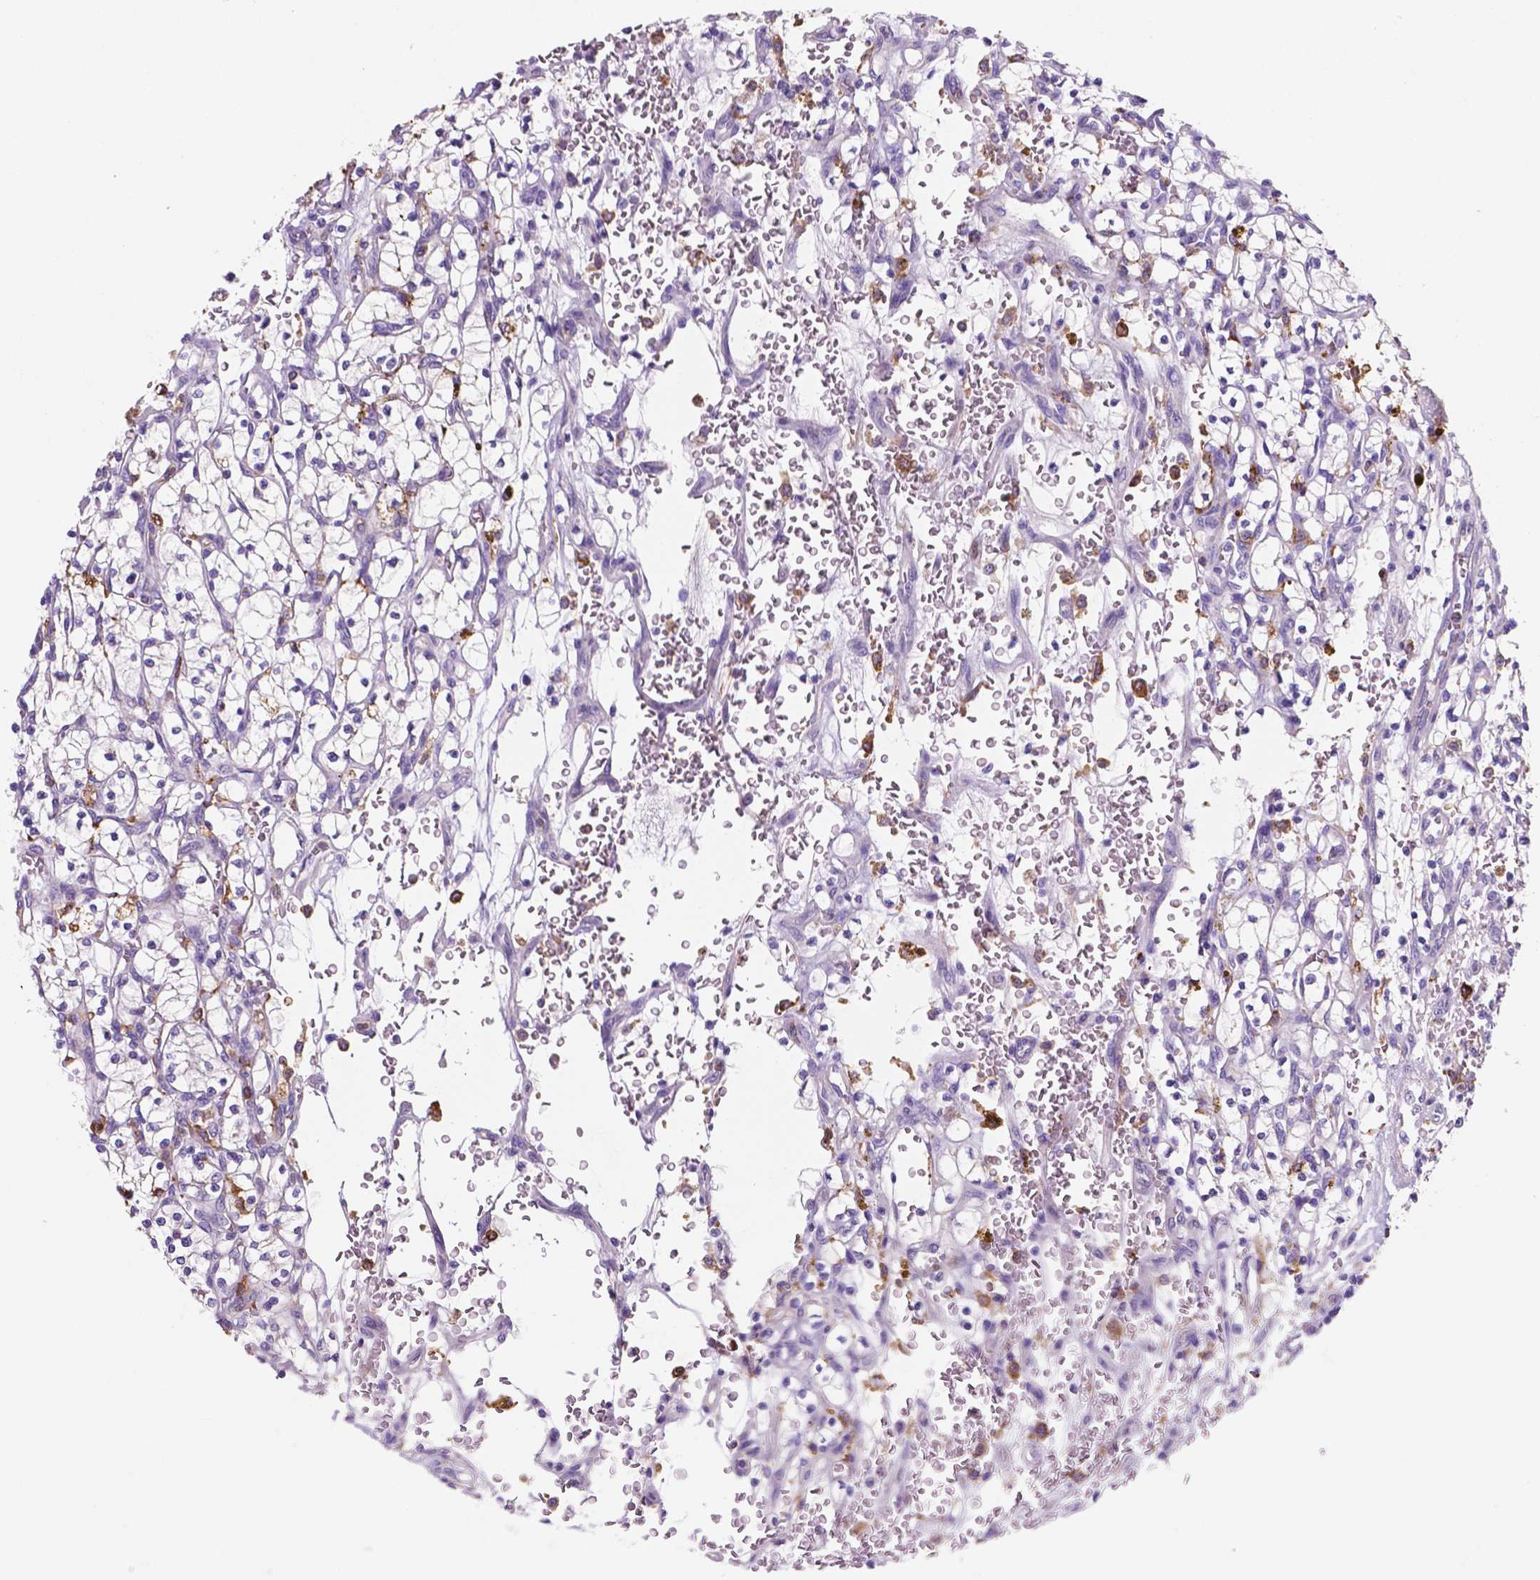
{"staining": {"intensity": "negative", "quantity": "none", "location": "none"}, "tissue": "renal cancer", "cell_type": "Tumor cells", "image_type": "cancer", "snomed": [{"axis": "morphology", "description": "Adenocarcinoma, NOS"}, {"axis": "topography", "description": "Kidney"}], "caption": "High power microscopy micrograph of an immunohistochemistry (IHC) photomicrograph of renal cancer (adenocarcinoma), revealing no significant positivity in tumor cells.", "gene": "MKRN2OS", "patient": {"sex": "female", "age": 64}}